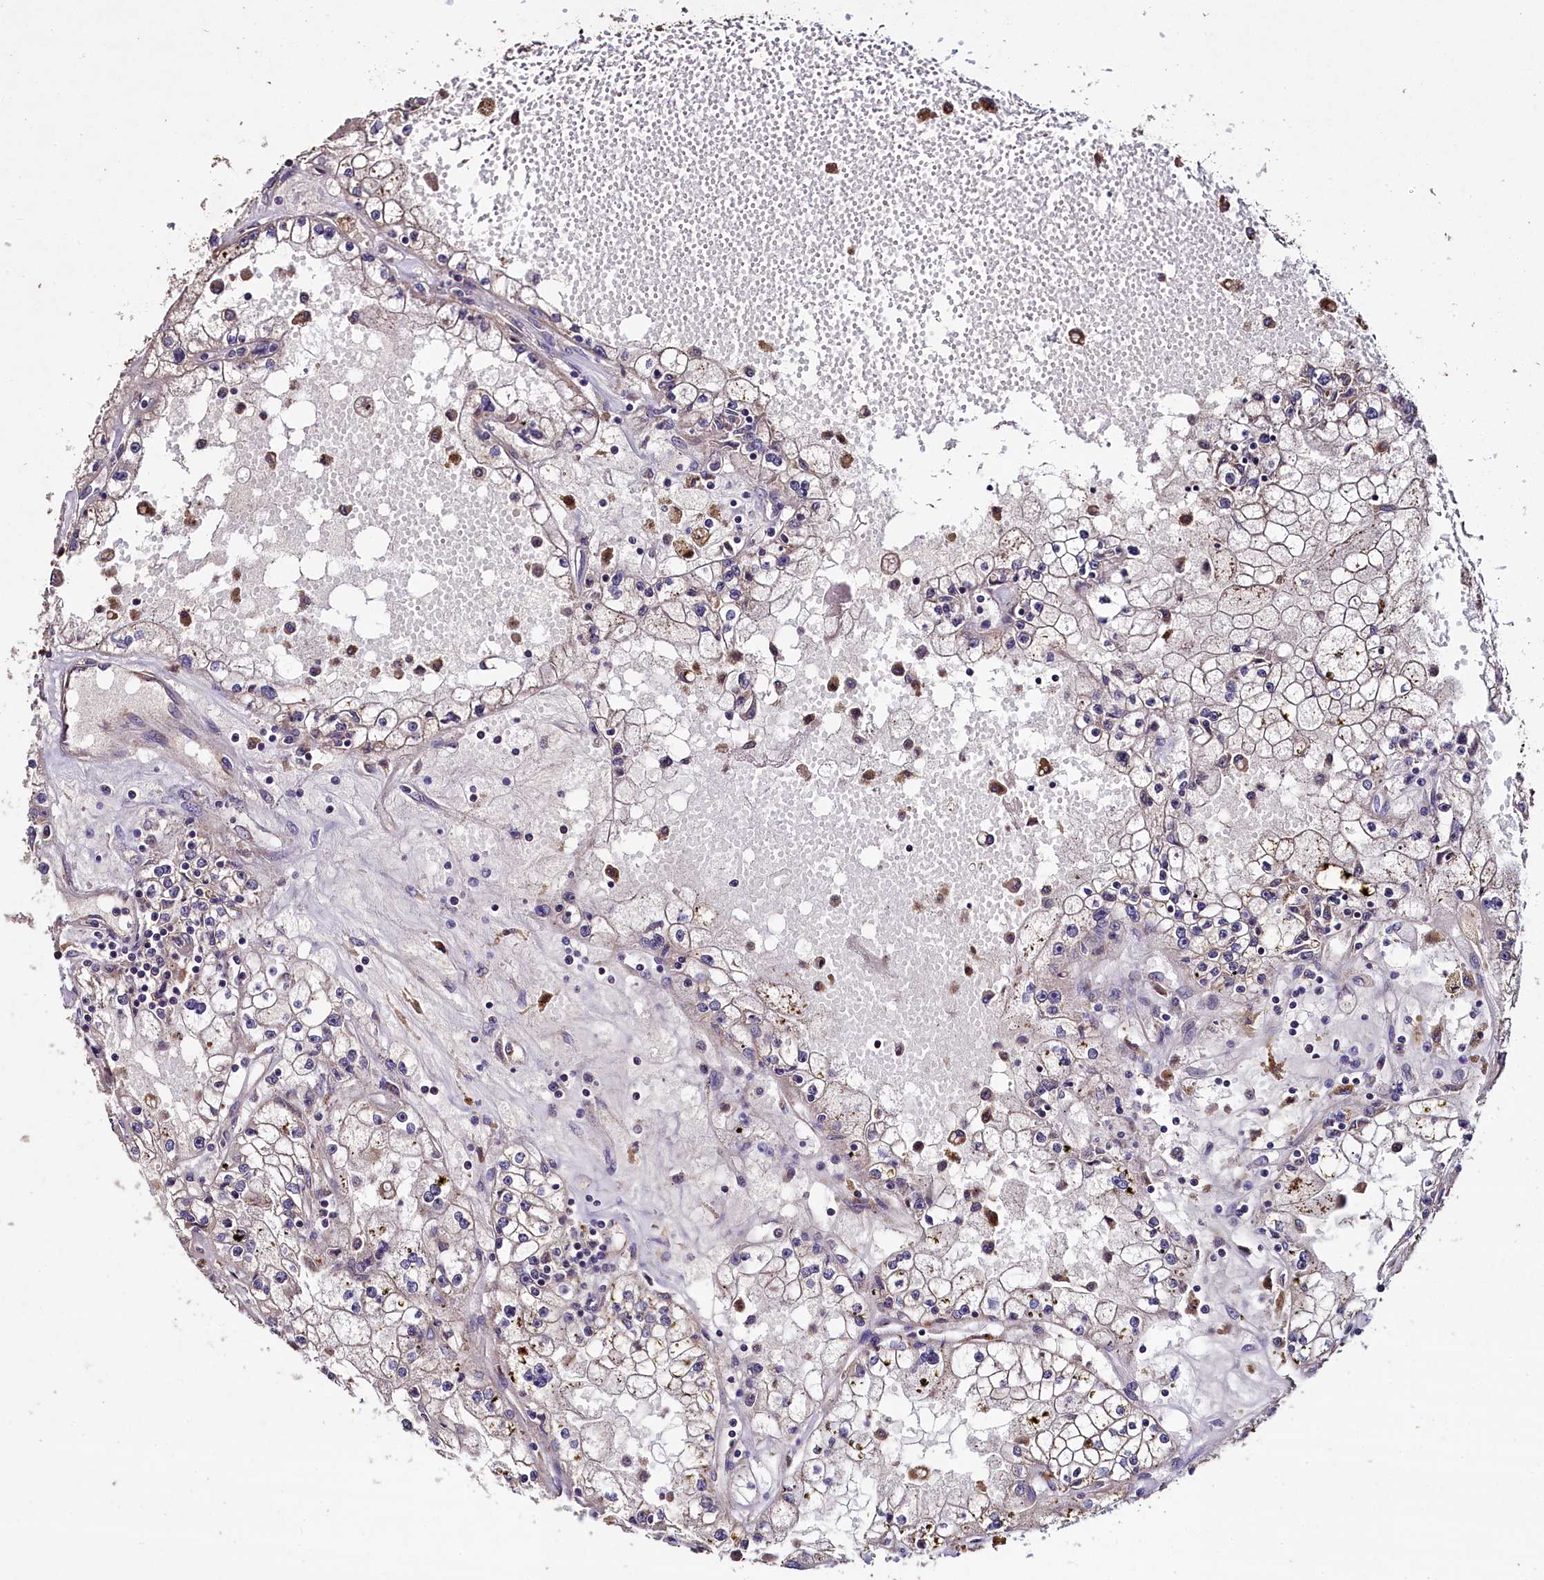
{"staining": {"intensity": "negative", "quantity": "none", "location": "none"}, "tissue": "renal cancer", "cell_type": "Tumor cells", "image_type": "cancer", "snomed": [{"axis": "morphology", "description": "Adenocarcinoma, NOS"}, {"axis": "topography", "description": "Kidney"}], "caption": "Immunohistochemistry of adenocarcinoma (renal) exhibits no positivity in tumor cells.", "gene": "COQ9", "patient": {"sex": "male", "age": 56}}